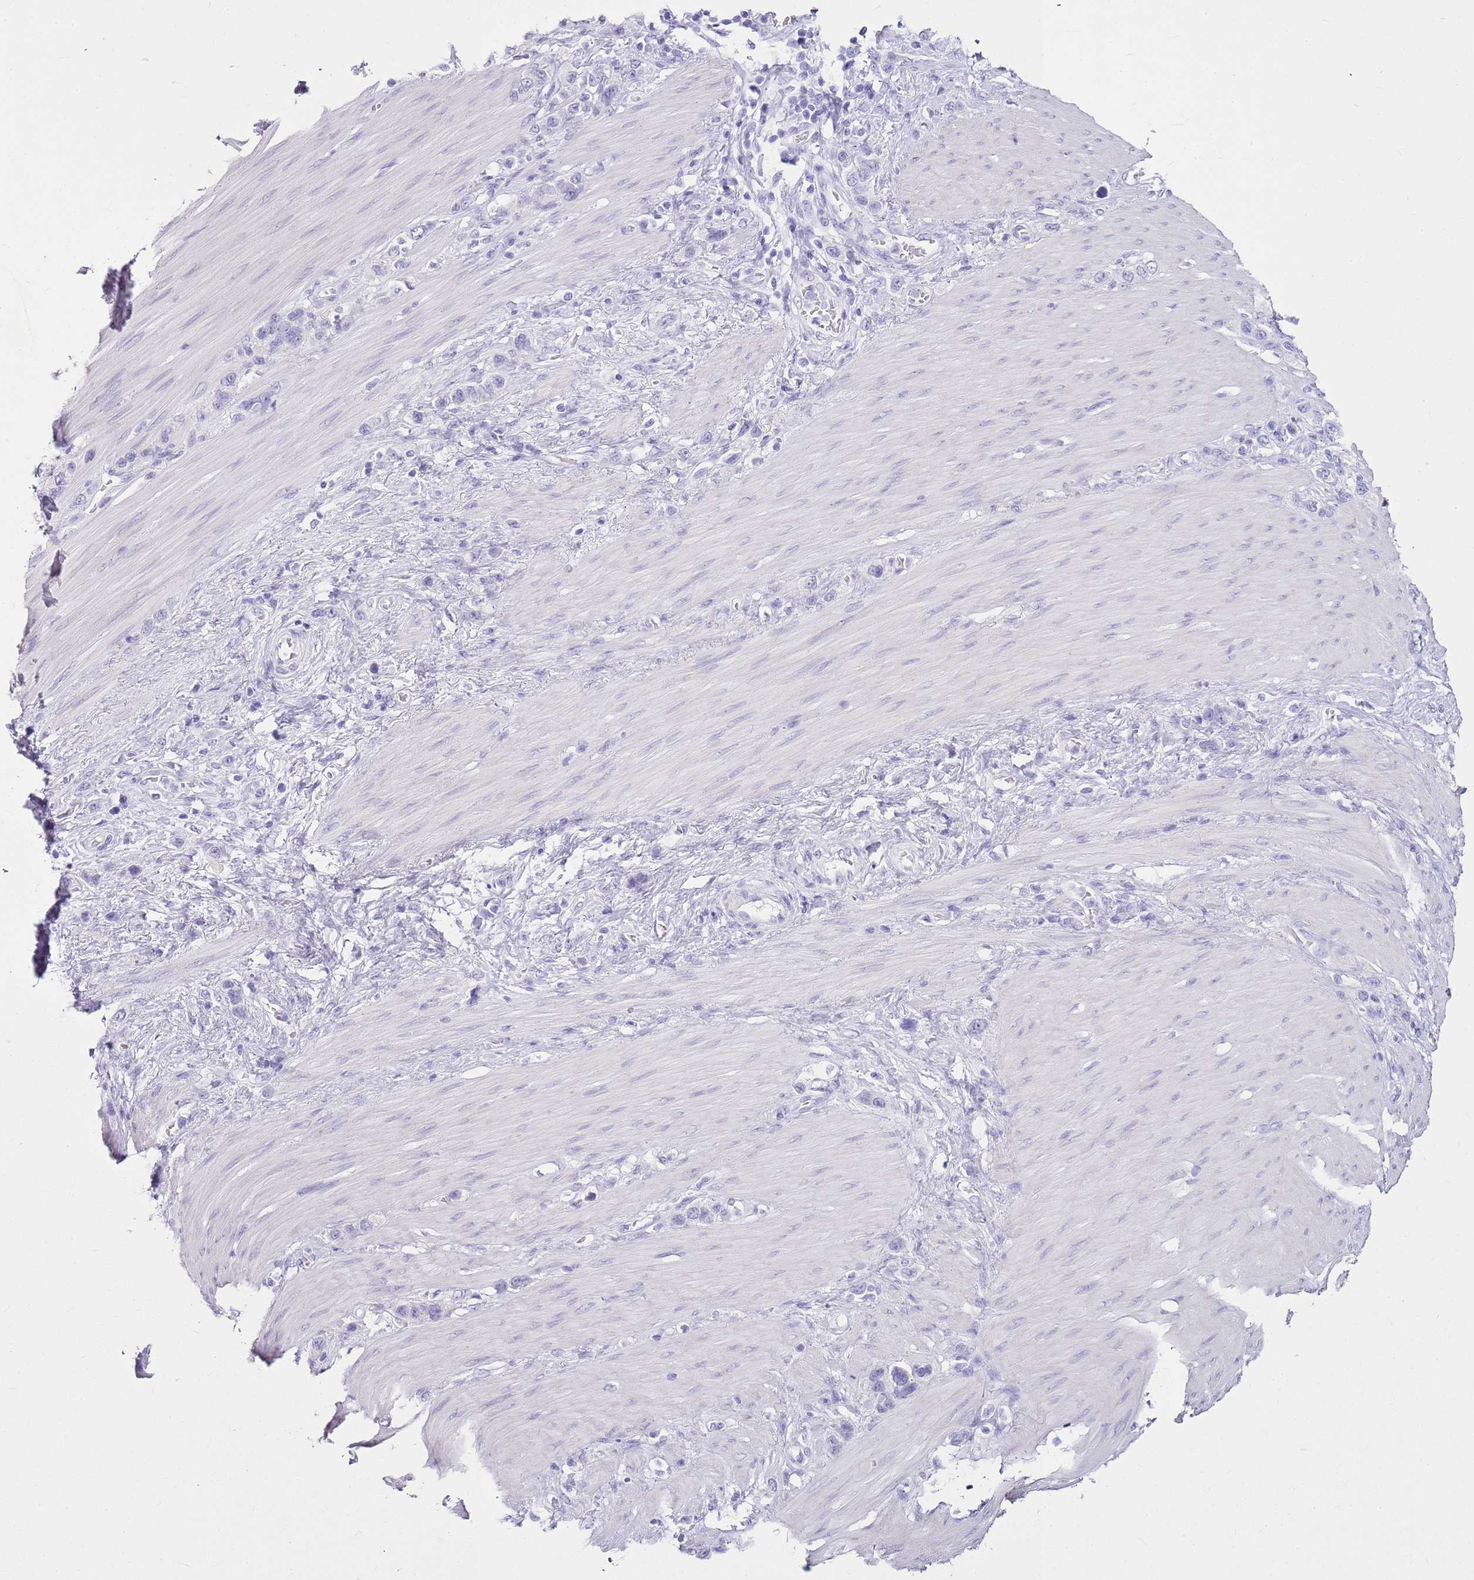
{"staining": {"intensity": "negative", "quantity": "none", "location": "none"}, "tissue": "stomach cancer", "cell_type": "Tumor cells", "image_type": "cancer", "snomed": [{"axis": "morphology", "description": "Adenocarcinoma, NOS"}, {"axis": "morphology", "description": "Adenocarcinoma, High grade"}, {"axis": "topography", "description": "Stomach, upper"}, {"axis": "topography", "description": "Stomach, lower"}], "caption": "An image of stomach cancer stained for a protein shows no brown staining in tumor cells.", "gene": "CA8", "patient": {"sex": "female", "age": 65}}